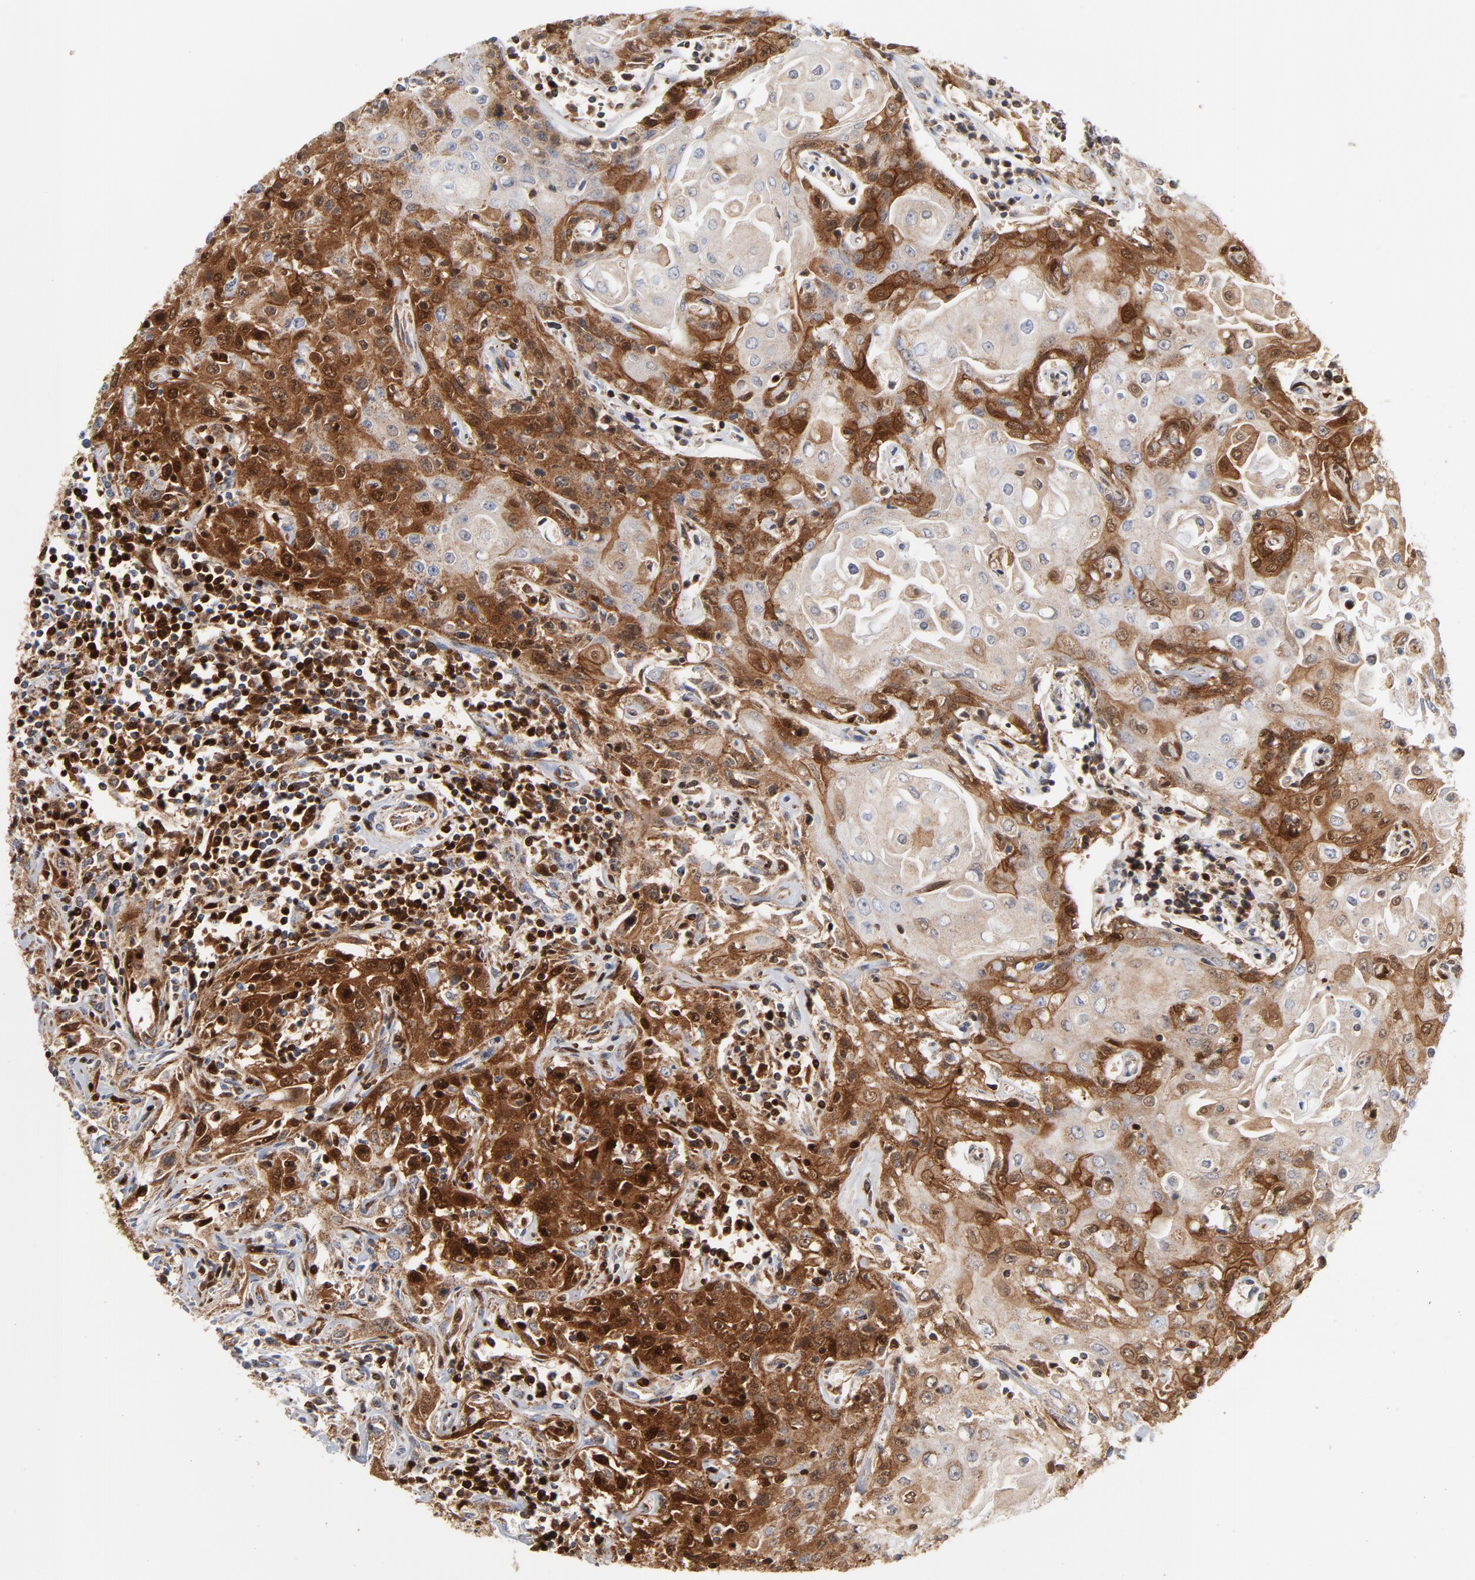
{"staining": {"intensity": "moderate", "quantity": ">75%", "location": "cytoplasmic/membranous,nuclear"}, "tissue": "head and neck cancer", "cell_type": "Tumor cells", "image_type": "cancer", "snomed": [{"axis": "morphology", "description": "Squamous cell carcinoma, NOS"}, {"axis": "topography", "description": "Oral tissue"}, {"axis": "topography", "description": "Head-Neck"}], "caption": "IHC of human head and neck cancer displays medium levels of moderate cytoplasmic/membranous and nuclear staining in approximately >75% of tumor cells.", "gene": "DIABLO", "patient": {"sex": "female", "age": 76}}